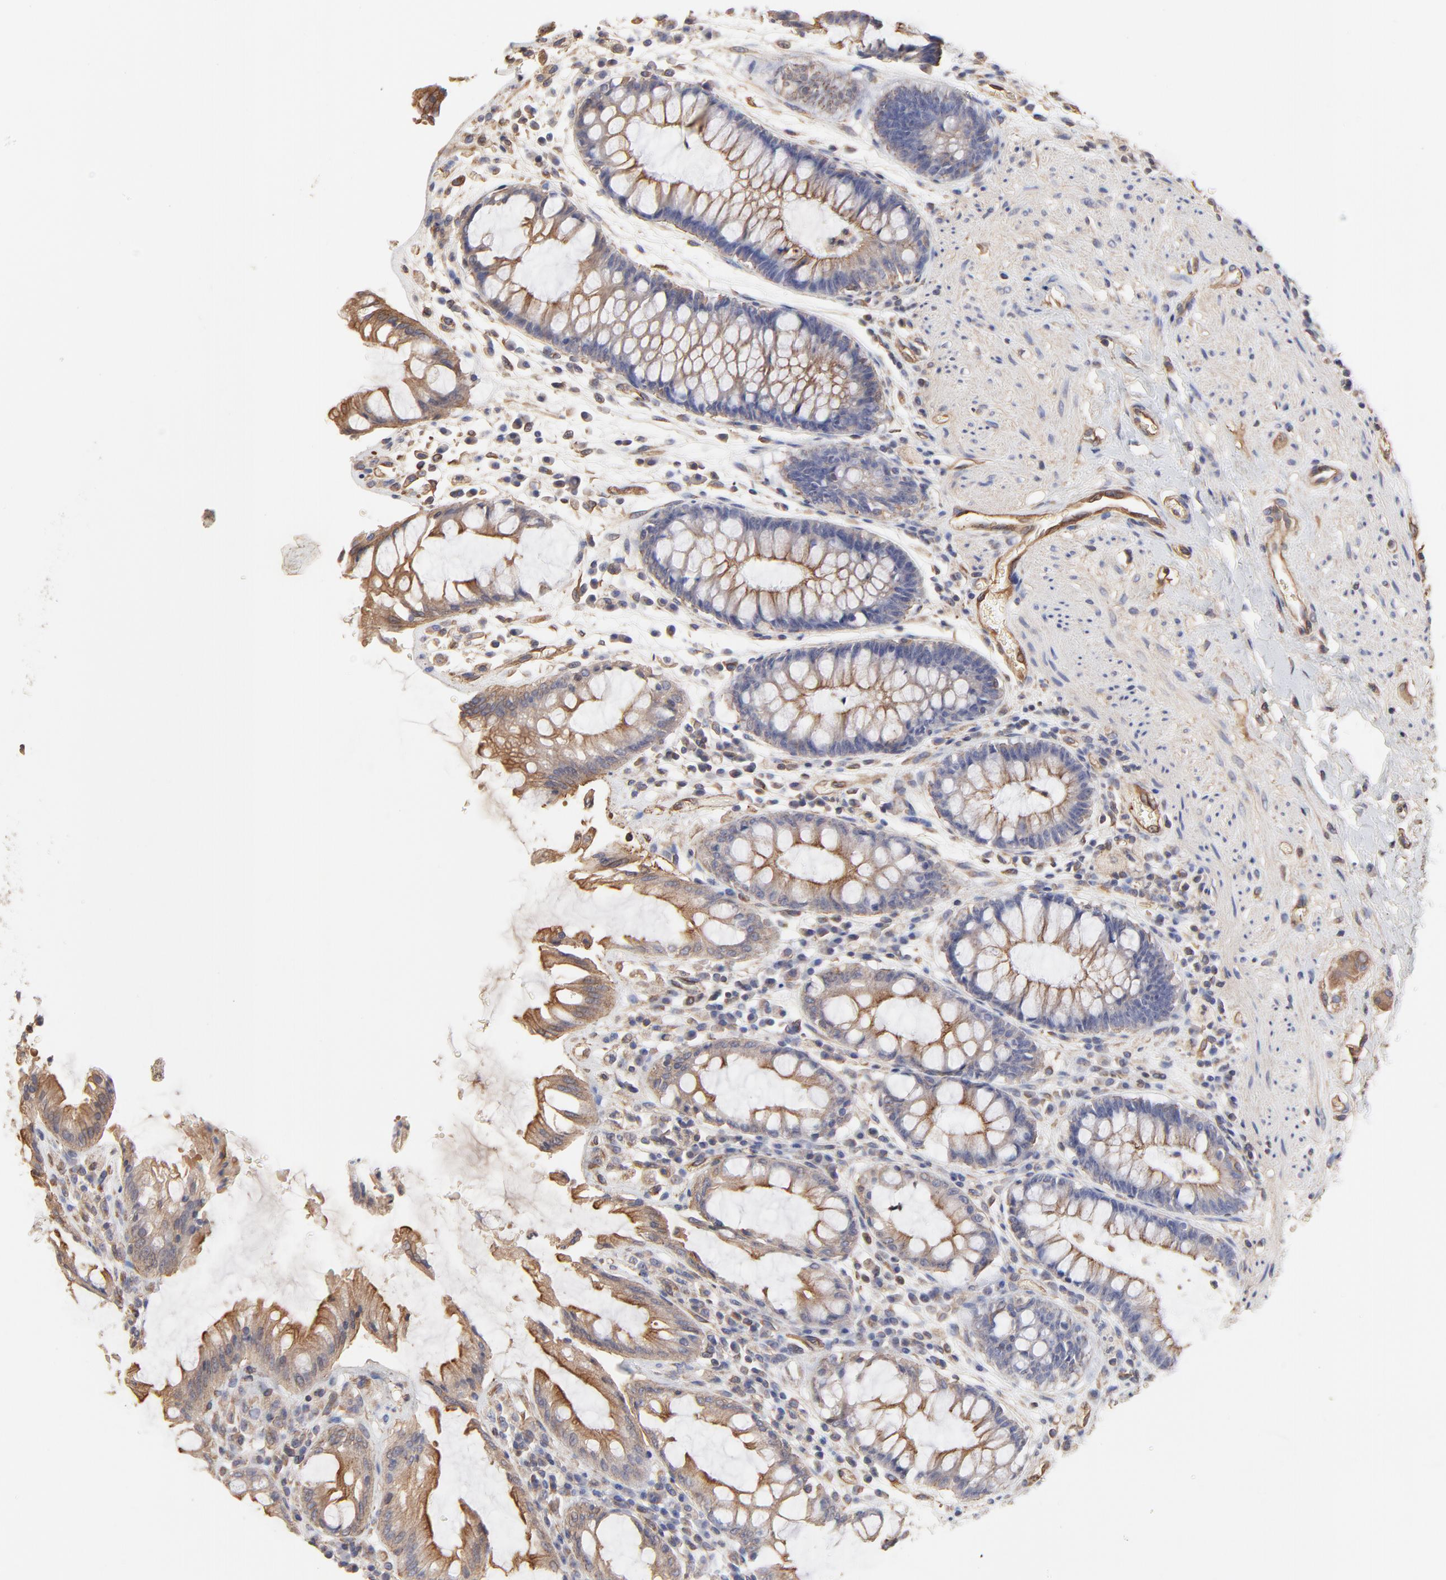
{"staining": {"intensity": "moderate", "quantity": "25%-75%", "location": "cytoplasmic/membranous"}, "tissue": "rectum", "cell_type": "Glandular cells", "image_type": "normal", "snomed": [{"axis": "morphology", "description": "Normal tissue, NOS"}, {"axis": "topography", "description": "Rectum"}], "caption": "Human rectum stained for a protein (brown) exhibits moderate cytoplasmic/membranous positive expression in approximately 25%-75% of glandular cells.", "gene": "LRCH2", "patient": {"sex": "female", "age": 46}}